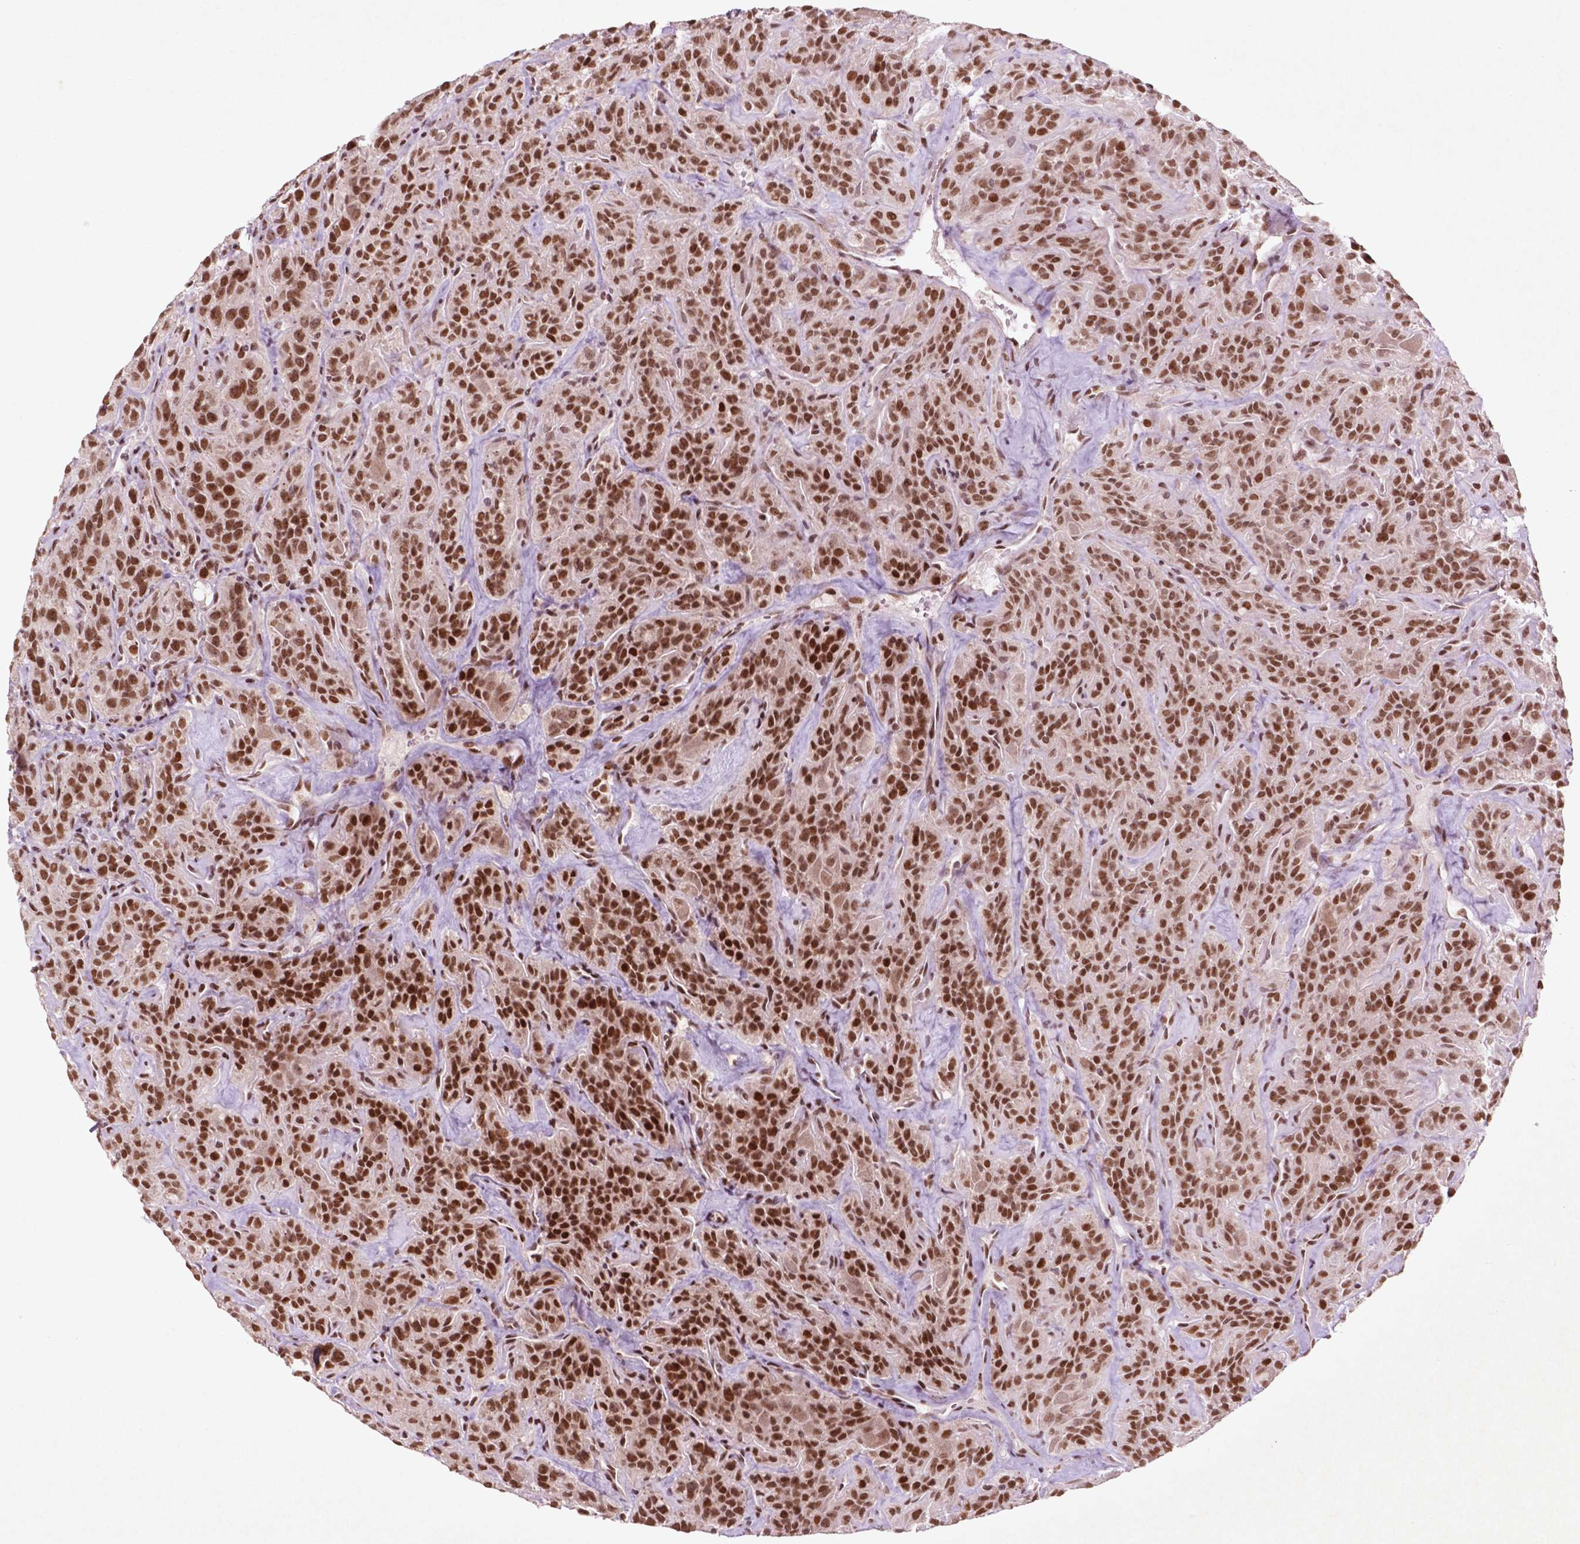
{"staining": {"intensity": "strong", "quantity": ">75%", "location": "nuclear"}, "tissue": "thyroid cancer", "cell_type": "Tumor cells", "image_type": "cancer", "snomed": [{"axis": "morphology", "description": "Papillary adenocarcinoma, NOS"}, {"axis": "topography", "description": "Thyroid gland"}], "caption": "Papillary adenocarcinoma (thyroid) was stained to show a protein in brown. There is high levels of strong nuclear staining in approximately >75% of tumor cells. (Brightfield microscopy of DAB IHC at high magnification).", "gene": "HMG20B", "patient": {"sex": "female", "age": 45}}